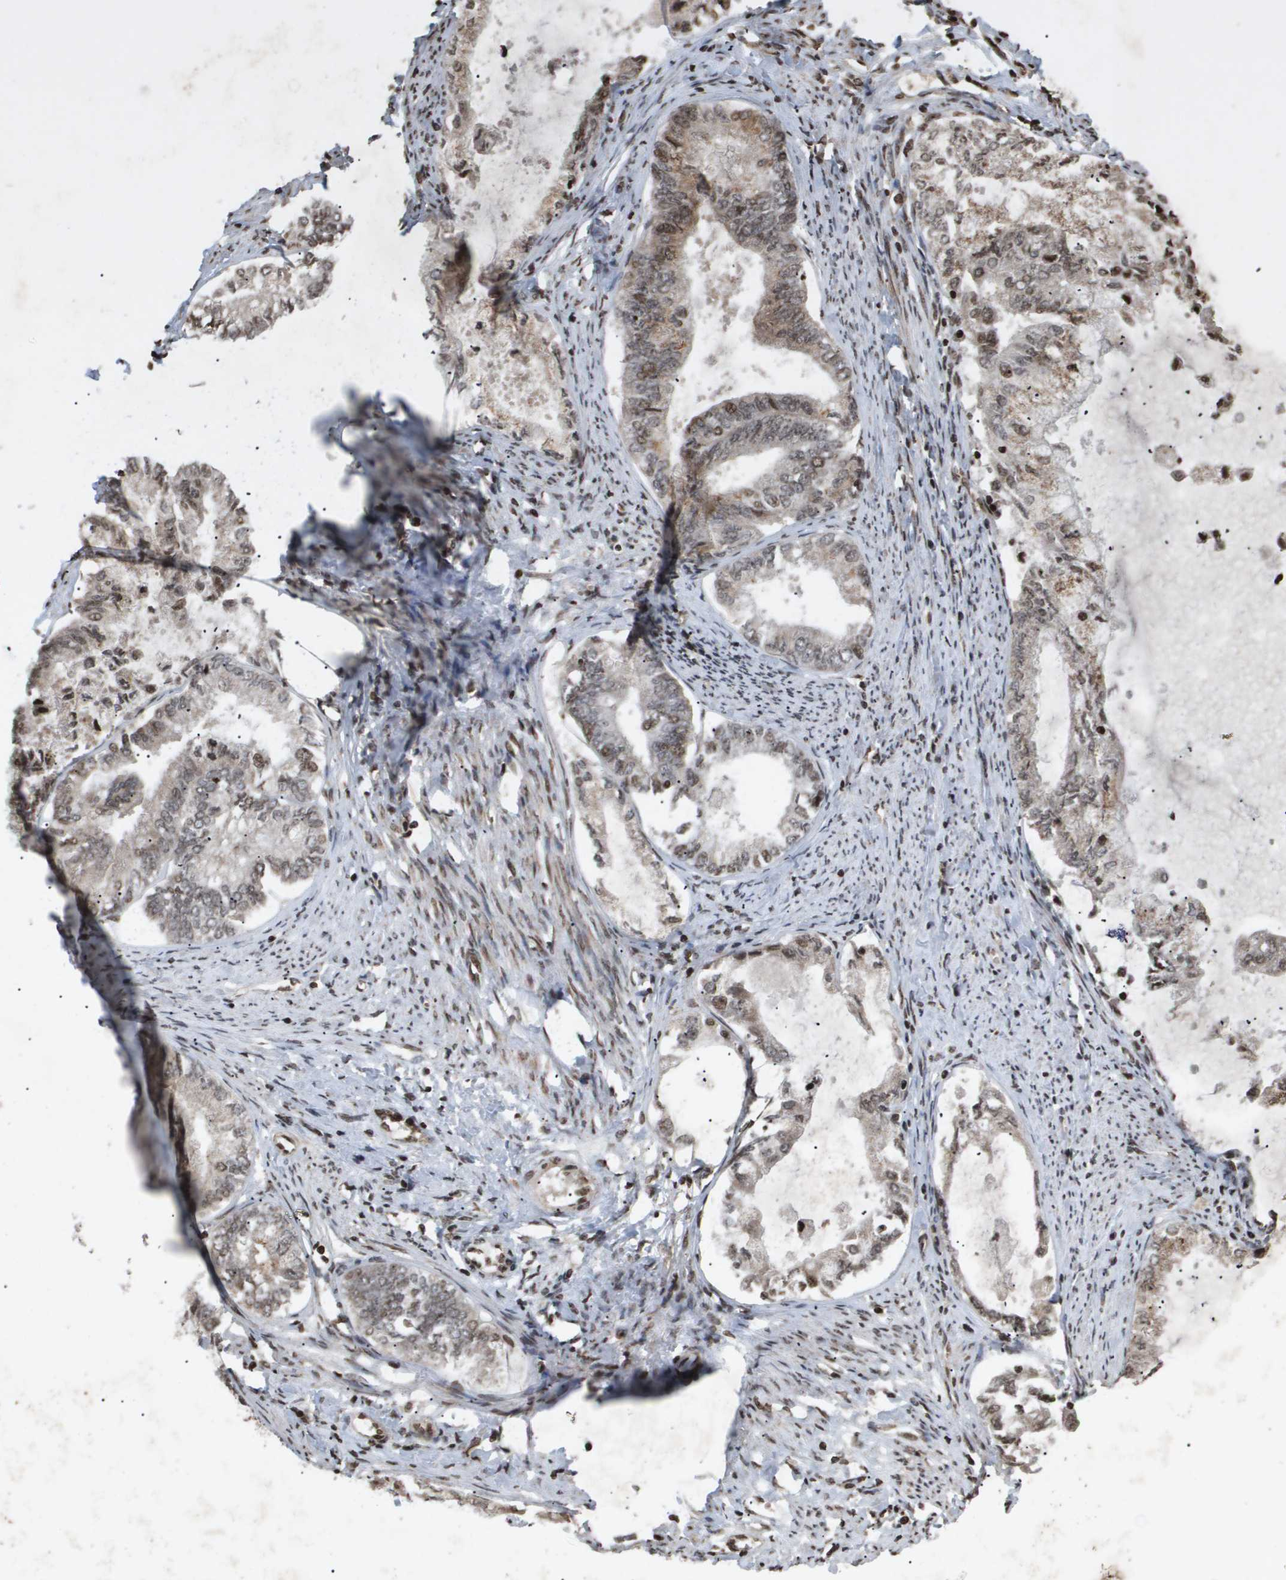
{"staining": {"intensity": "moderate", "quantity": "<25%", "location": "cytoplasmic/membranous,nuclear"}, "tissue": "endometrial cancer", "cell_type": "Tumor cells", "image_type": "cancer", "snomed": [{"axis": "morphology", "description": "Adenocarcinoma, NOS"}, {"axis": "topography", "description": "Endometrium"}], "caption": "Protein staining of endometrial cancer tissue displays moderate cytoplasmic/membranous and nuclear expression in about <25% of tumor cells.", "gene": "HSPA6", "patient": {"sex": "female", "age": 86}}